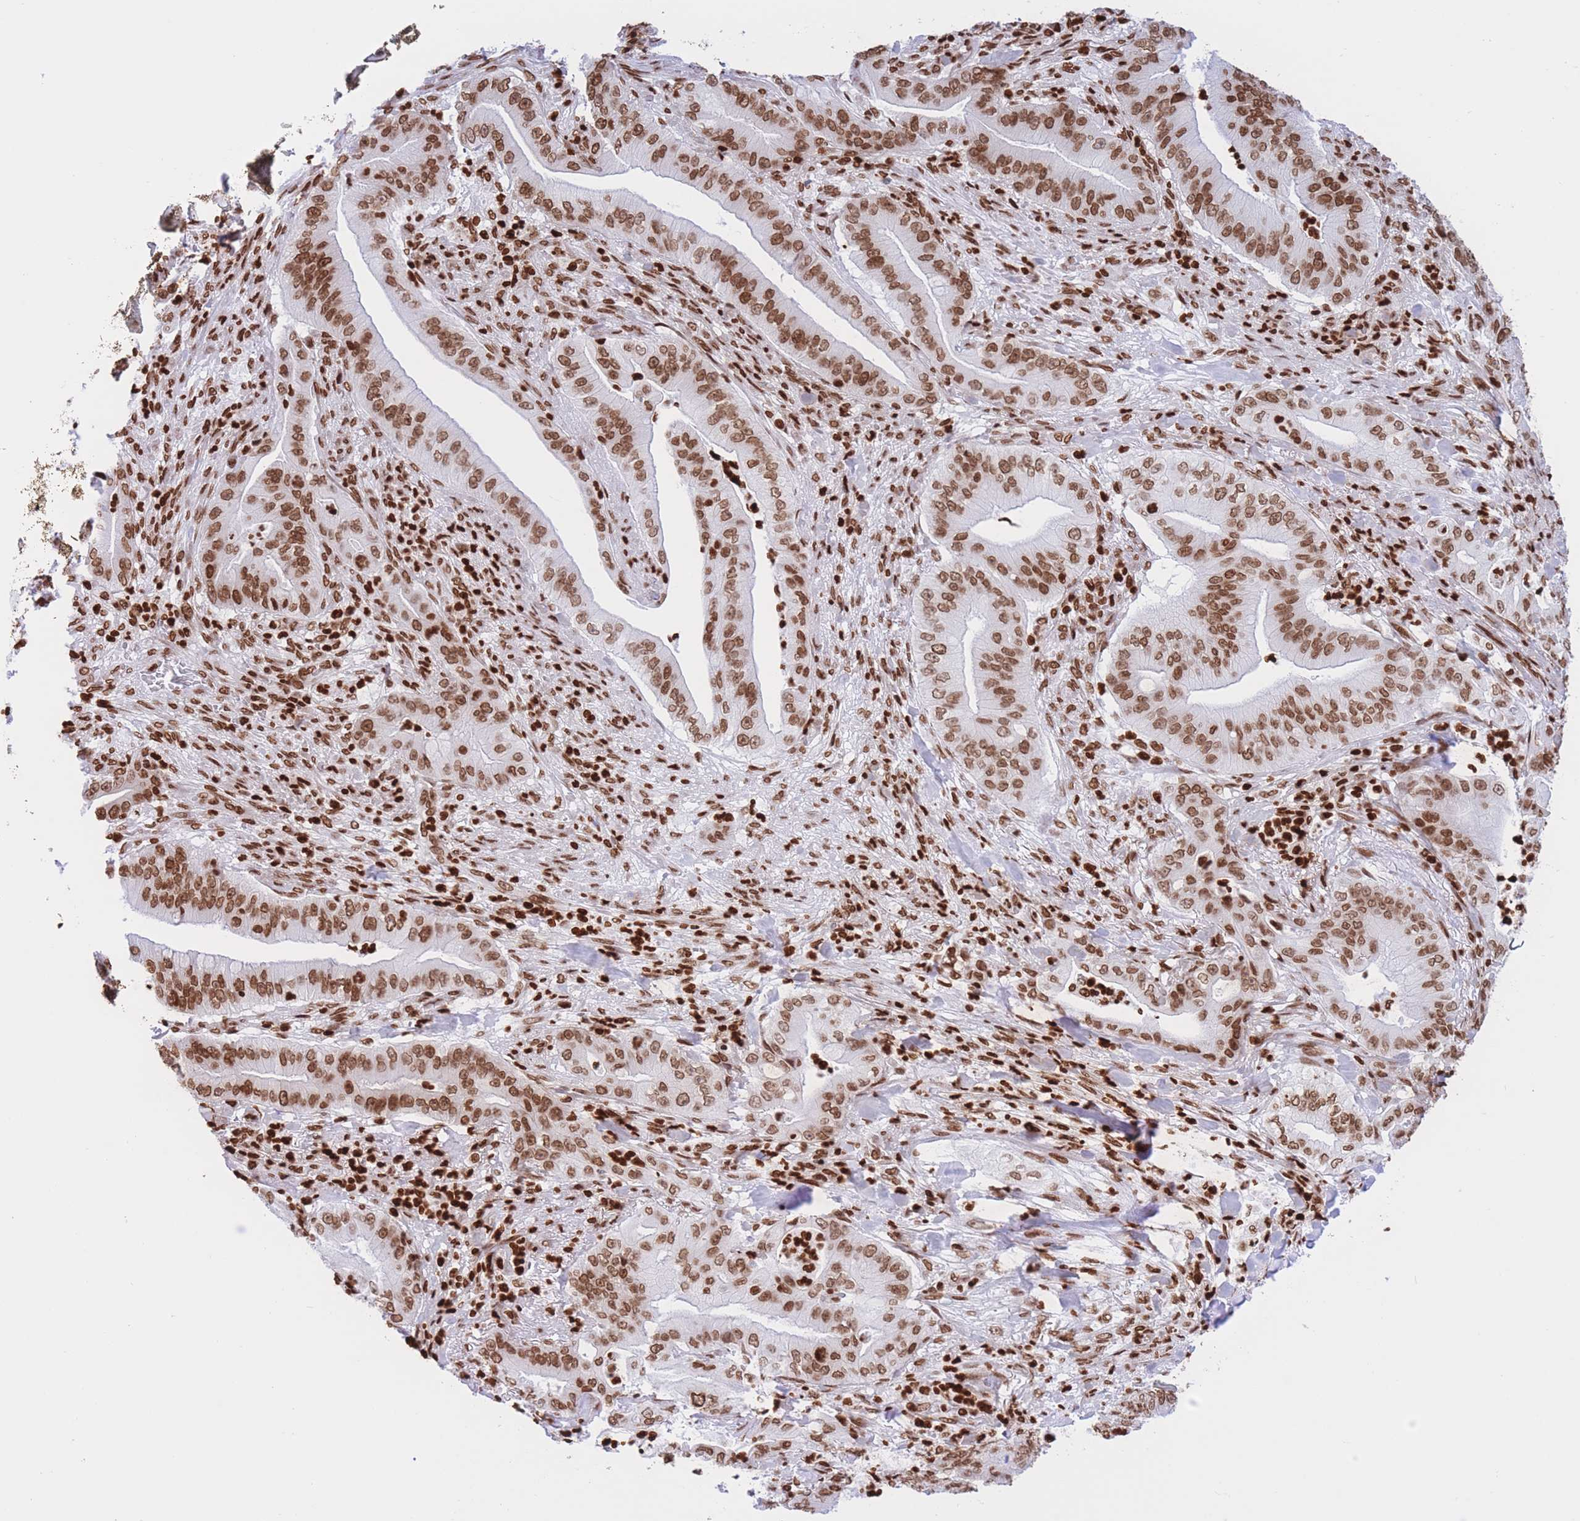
{"staining": {"intensity": "moderate", "quantity": ">75%", "location": "nuclear"}, "tissue": "pancreatic cancer", "cell_type": "Tumor cells", "image_type": "cancer", "snomed": [{"axis": "morphology", "description": "Adenocarcinoma, NOS"}, {"axis": "topography", "description": "Pancreas"}], "caption": "Immunohistochemistry (IHC) histopathology image of human adenocarcinoma (pancreatic) stained for a protein (brown), which displays medium levels of moderate nuclear staining in approximately >75% of tumor cells.", "gene": "H2BC11", "patient": {"sex": "male", "age": 71}}